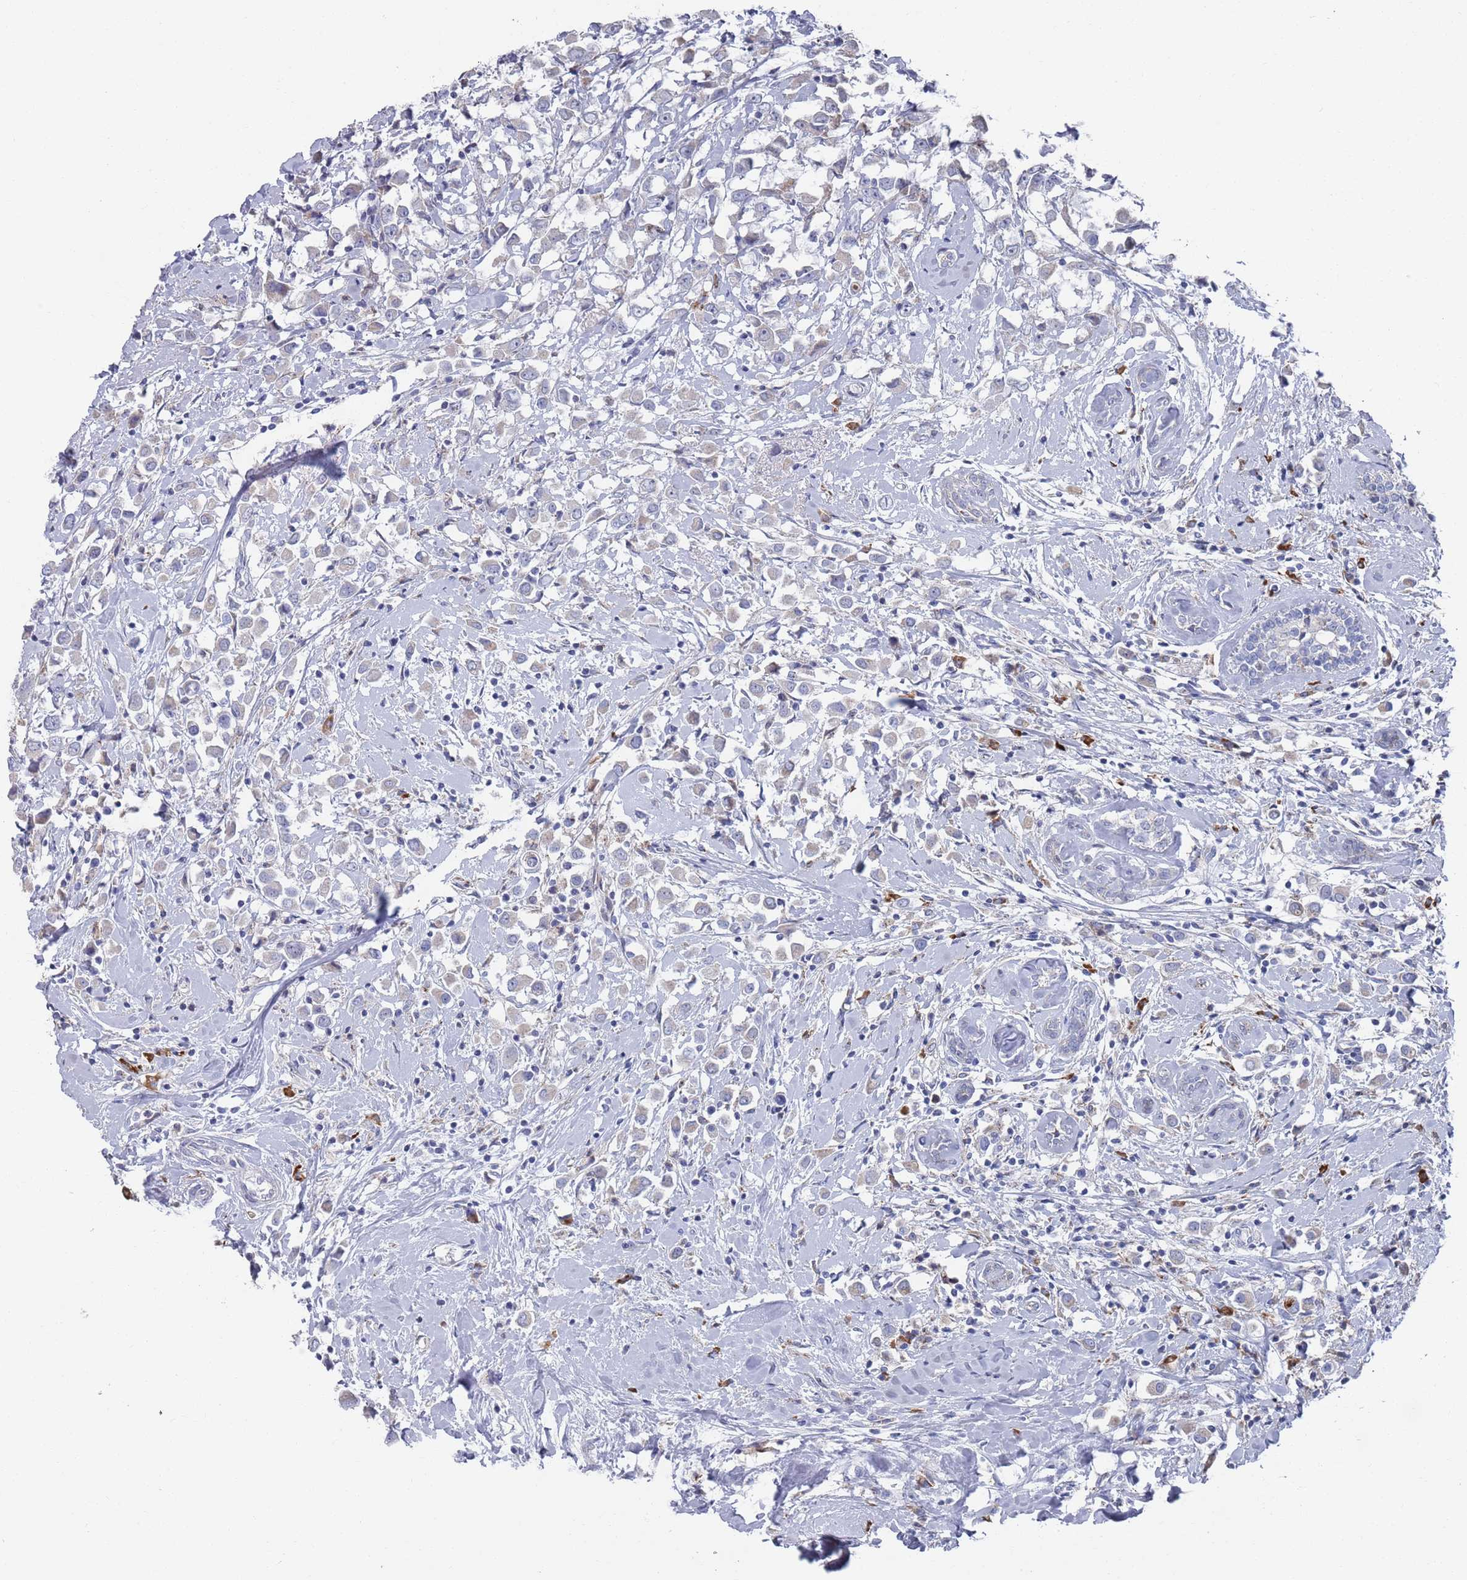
{"staining": {"intensity": "weak", "quantity": "<25%", "location": "cytoplasmic/membranous"}, "tissue": "breast cancer", "cell_type": "Tumor cells", "image_type": "cancer", "snomed": [{"axis": "morphology", "description": "Duct carcinoma"}, {"axis": "topography", "description": "Breast"}], "caption": "High magnification brightfield microscopy of breast cancer stained with DAB (3,3'-diaminobenzidine) (brown) and counterstained with hematoxylin (blue): tumor cells show no significant positivity.", "gene": "MAT1A", "patient": {"sex": "female", "age": 87}}